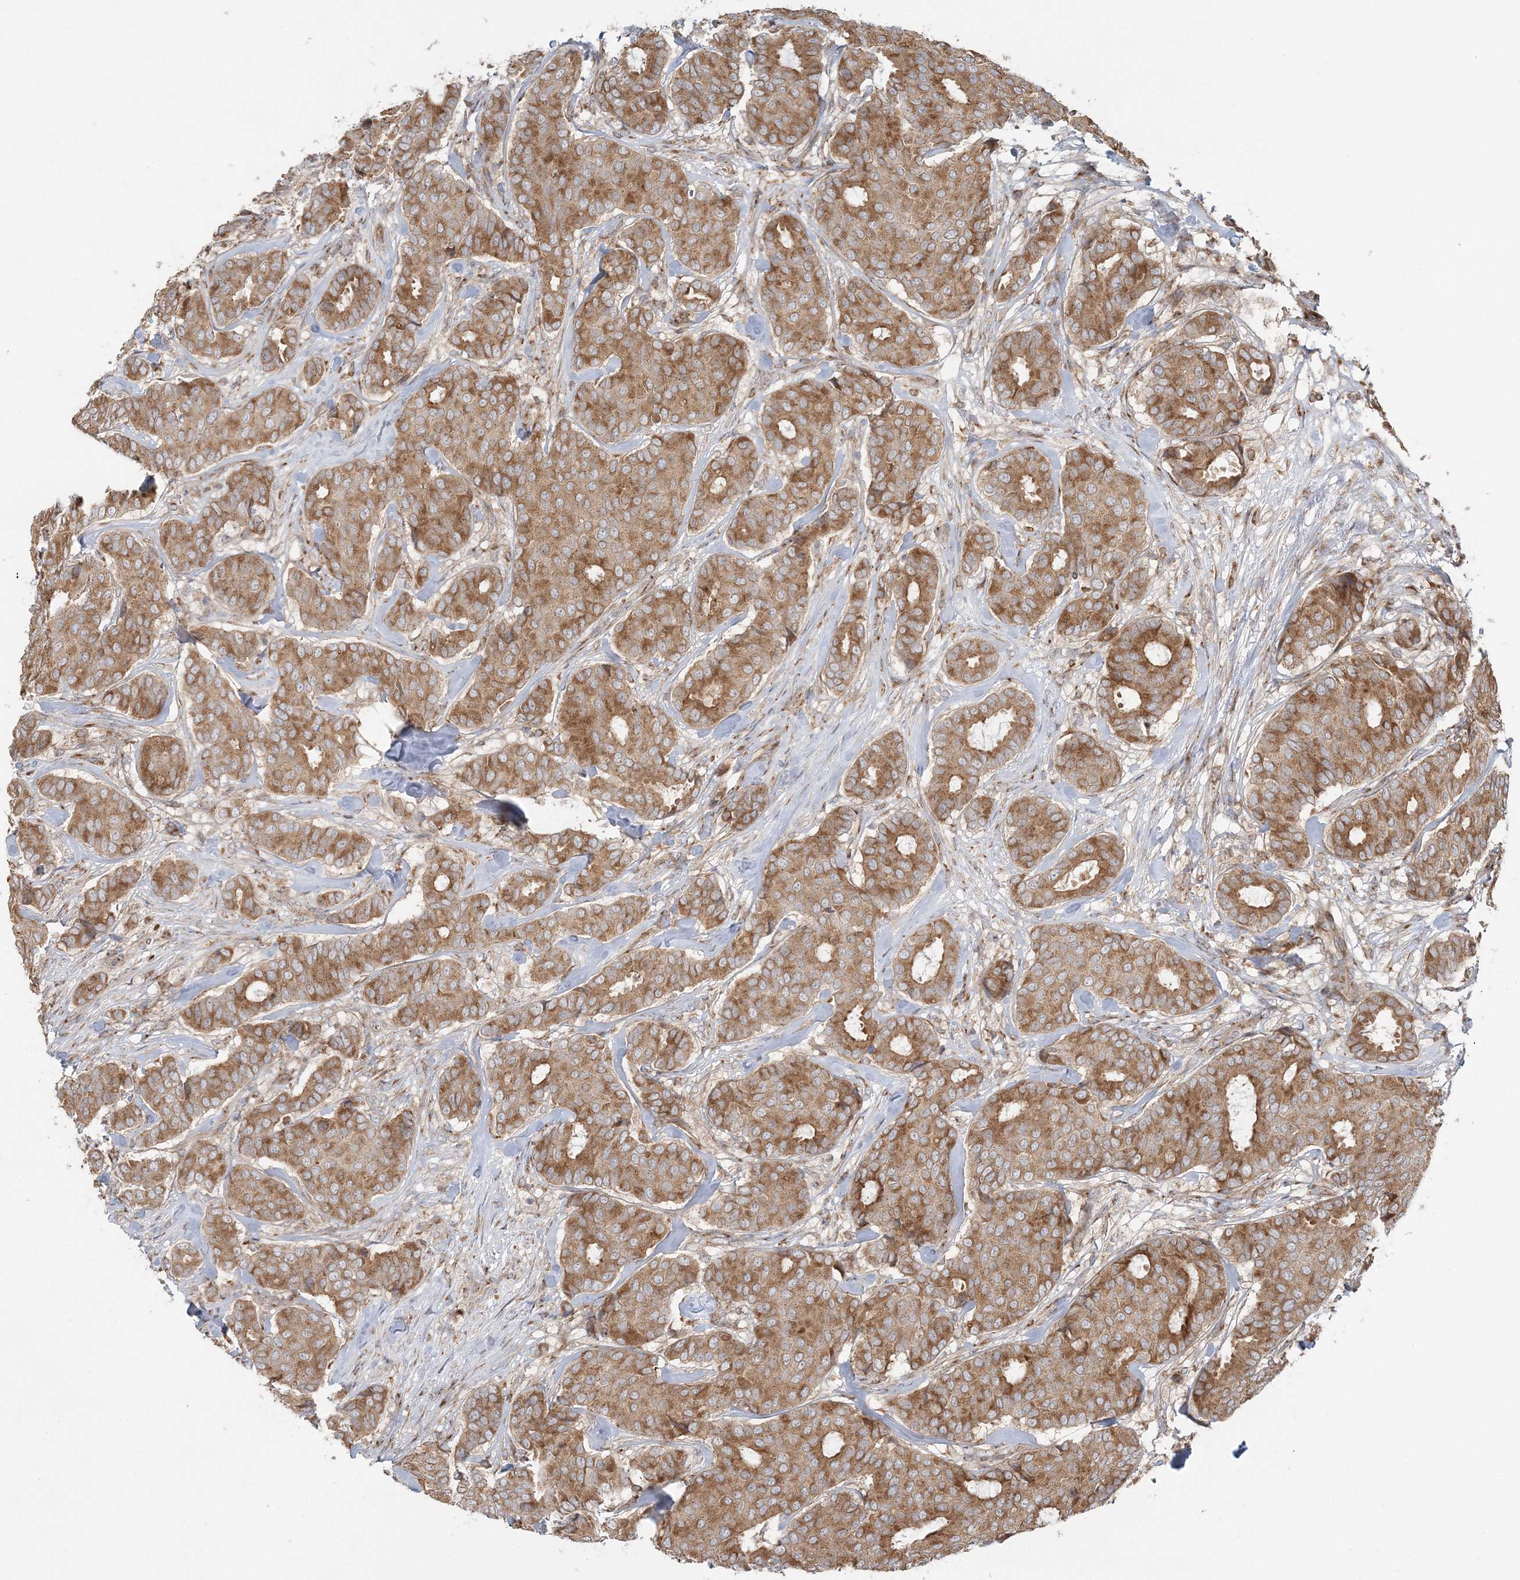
{"staining": {"intensity": "moderate", "quantity": ">75%", "location": "cytoplasmic/membranous"}, "tissue": "breast cancer", "cell_type": "Tumor cells", "image_type": "cancer", "snomed": [{"axis": "morphology", "description": "Duct carcinoma"}, {"axis": "topography", "description": "Breast"}], "caption": "Immunohistochemical staining of breast cancer (invasive ductal carcinoma) shows medium levels of moderate cytoplasmic/membranous expression in approximately >75% of tumor cells.", "gene": "ABCC3", "patient": {"sex": "female", "age": 75}}